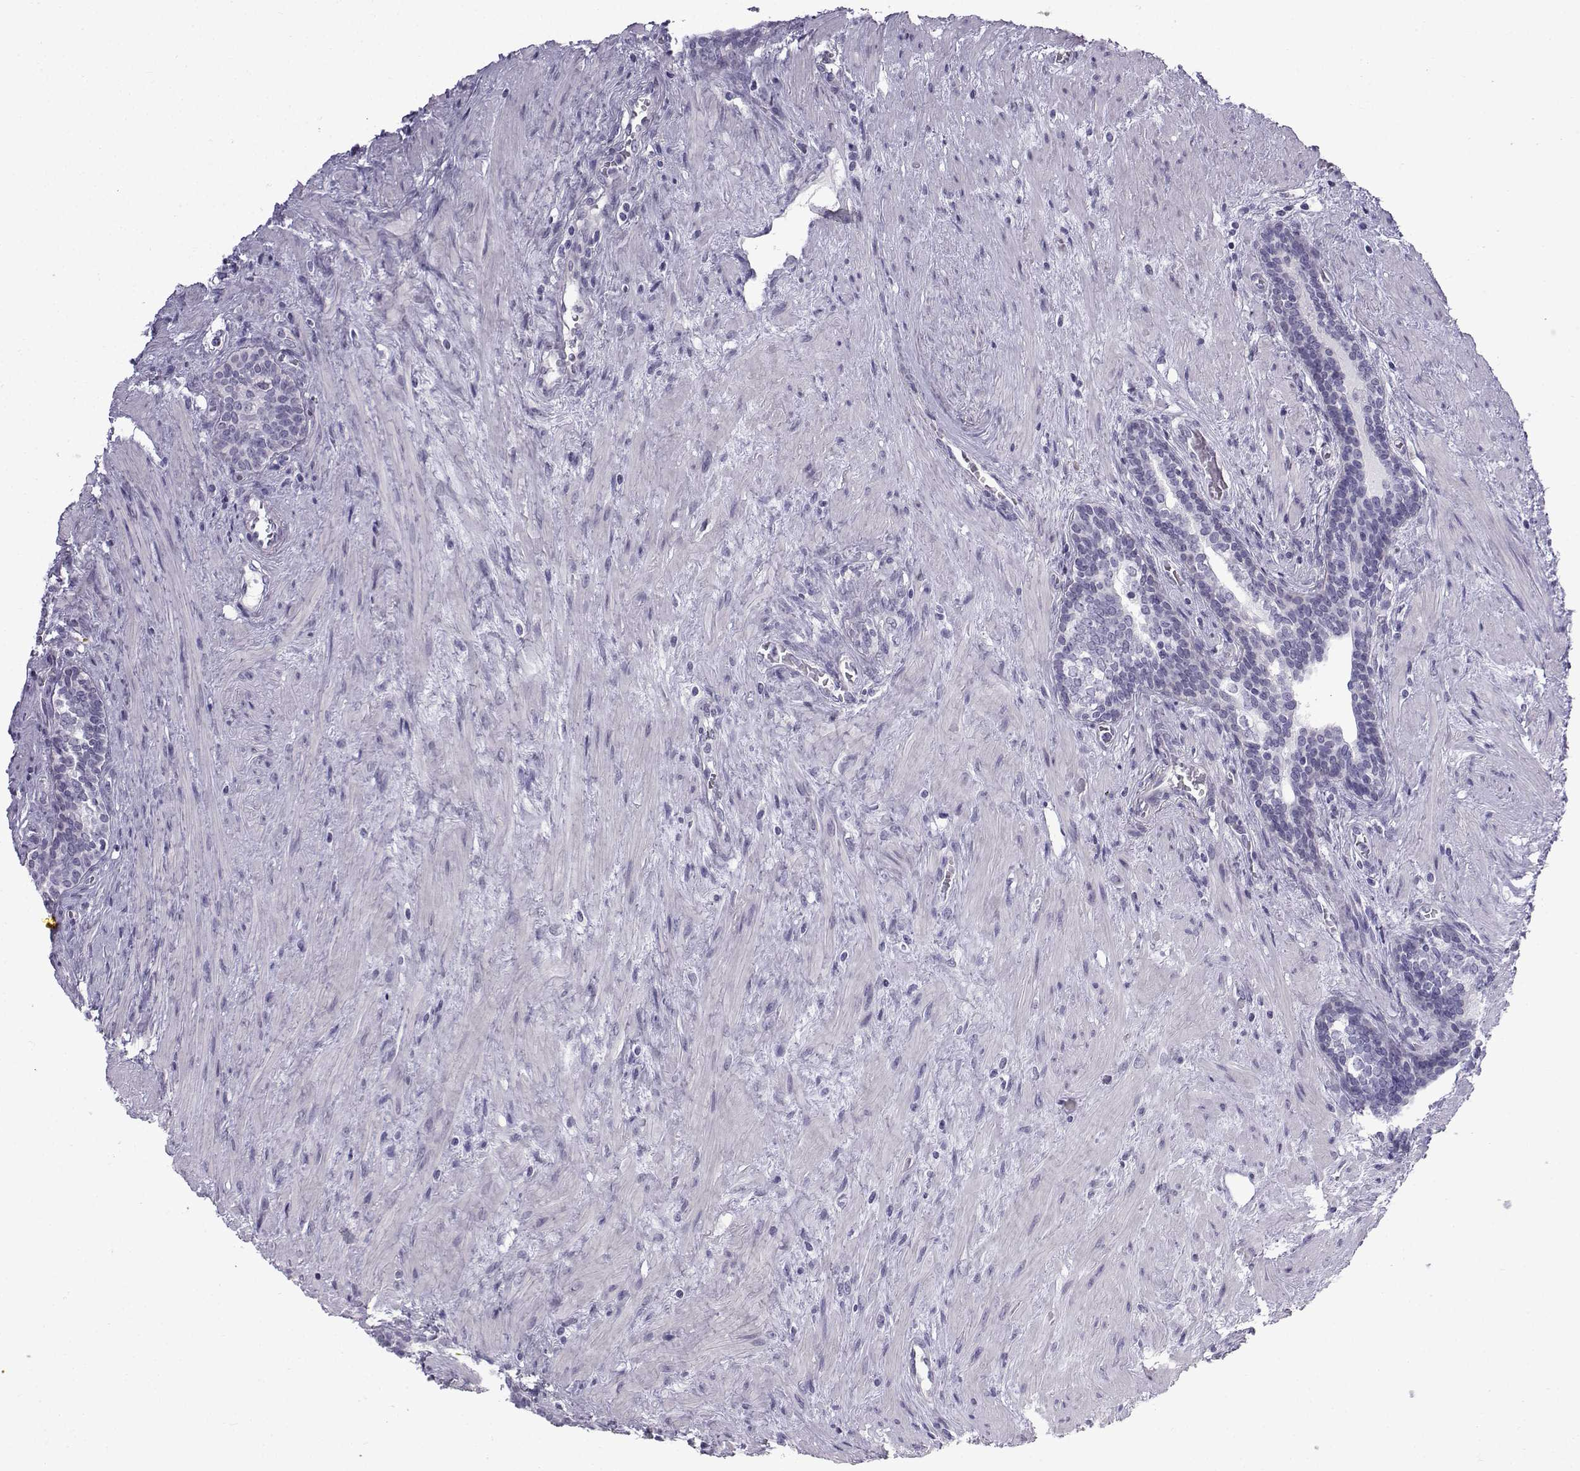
{"staining": {"intensity": "negative", "quantity": "none", "location": "none"}, "tissue": "prostate cancer", "cell_type": "Tumor cells", "image_type": "cancer", "snomed": [{"axis": "morphology", "description": "Adenocarcinoma, NOS"}, {"axis": "morphology", "description": "Adenocarcinoma, High grade"}, {"axis": "topography", "description": "Prostate"}], "caption": "Prostate adenocarcinoma (high-grade) was stained to show a protein in brown. There is no significant expression in tumor cells. Brightfield microscopy of immunohistochemistry (IHC) stained with DAB (brown) and hematoxylin (blue), captured at high magnification.", "gene": "CFAP53", "patient": {"sex": "male", "age": 61}}